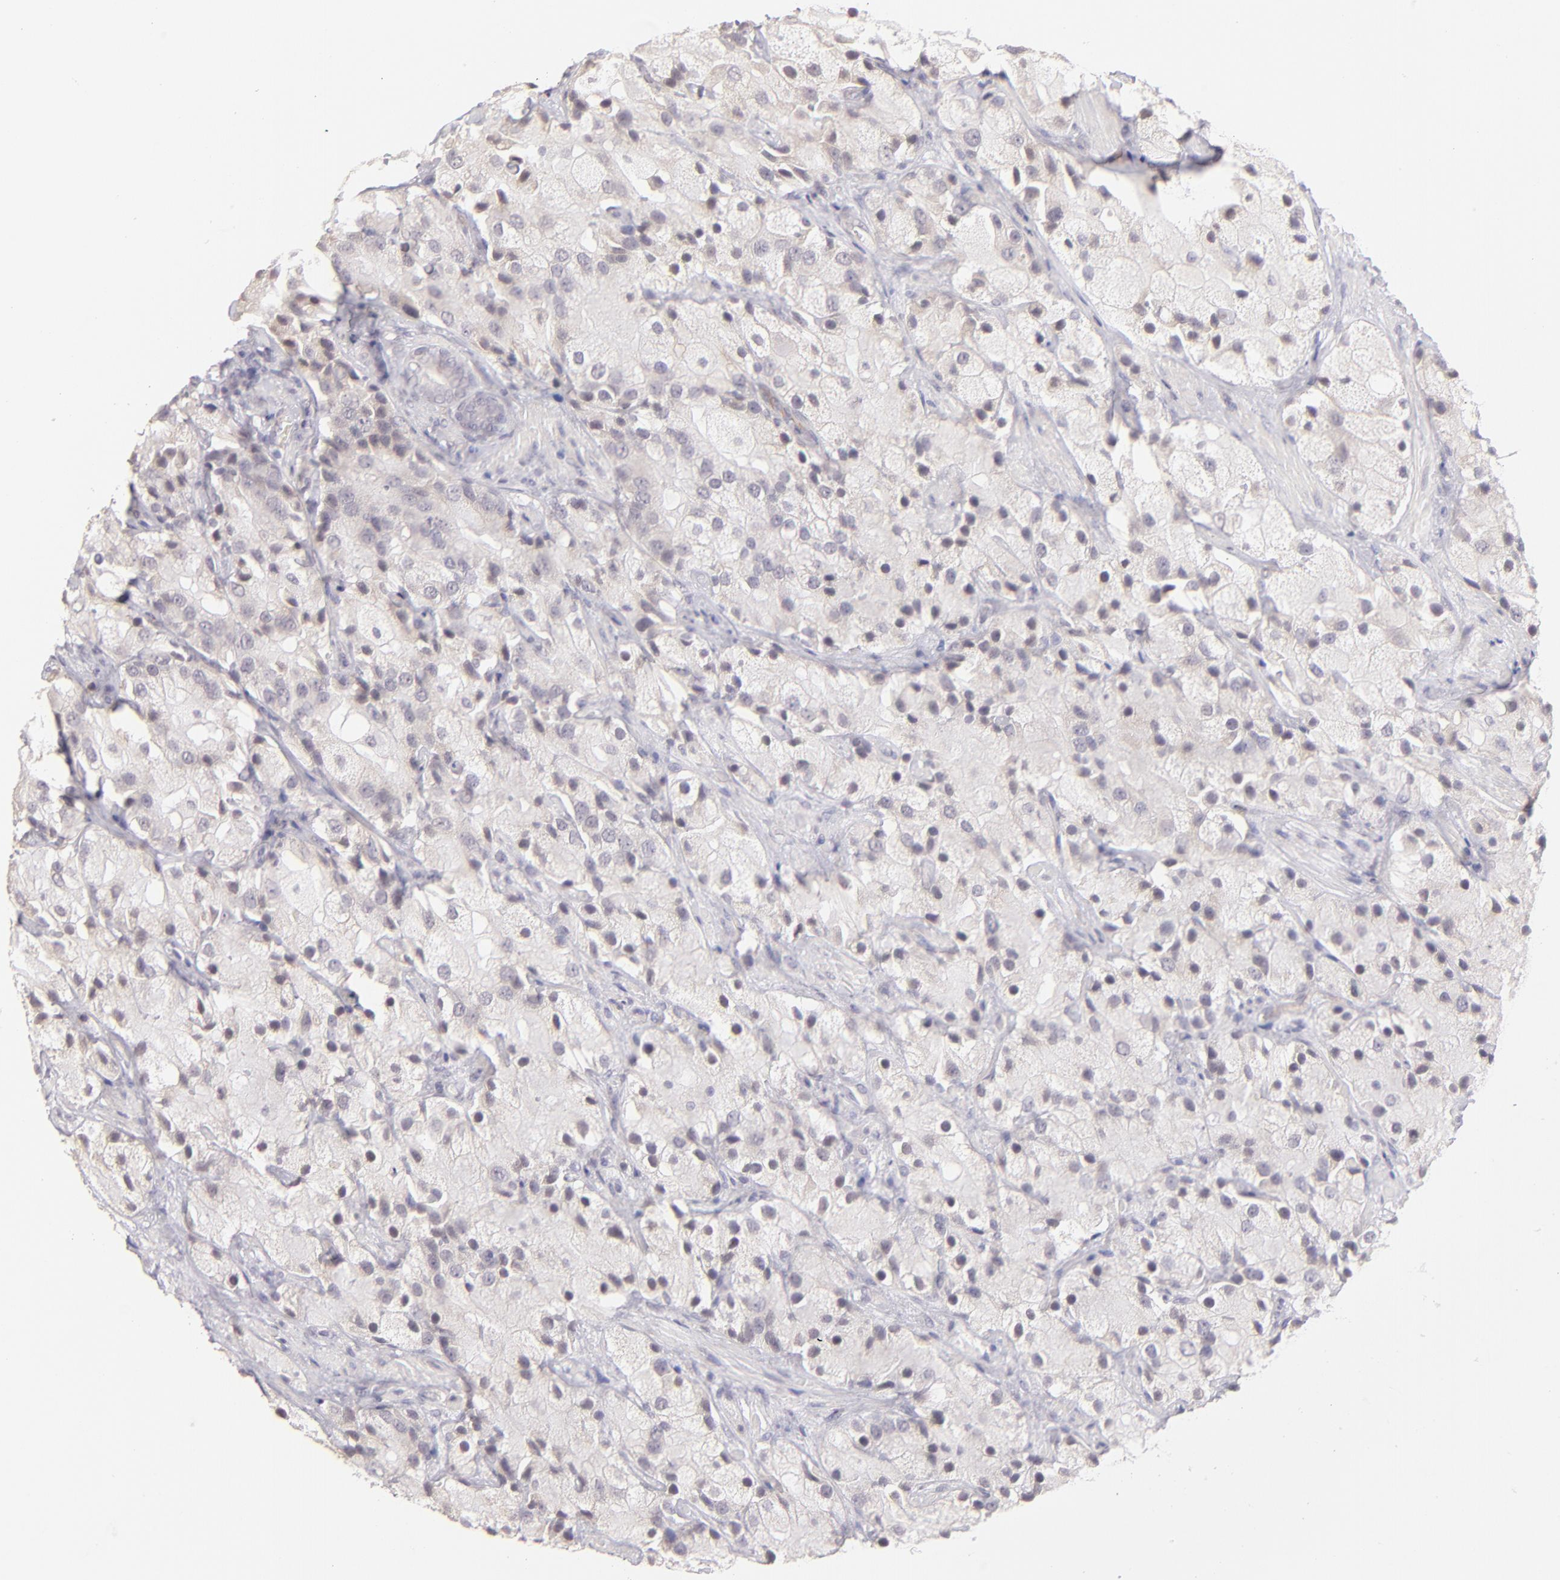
{"staining": {"intensity": "weak", "quantity": "<25%", "location": "cytoplasmic/membranous"}, "tissue": "prostate cancer", "cell_type": "Tumor cells", "image_type": "cancer", "snomed": [{"axis": "morphology", "description": "Adenocarcinoma, High grade"}, {"axis": "topography", "description": "Prostate"}], "caption": "This photomicrograph is of high-grade adenocarcinoma (prostate) stained with immunohistochemistry (IHC) to label a protein in brown with the nuclei are counter-stained blue. There is no positivity in tumor cells.", "gene": "THBD", "patient": {"sex": "male", "age": 70}}